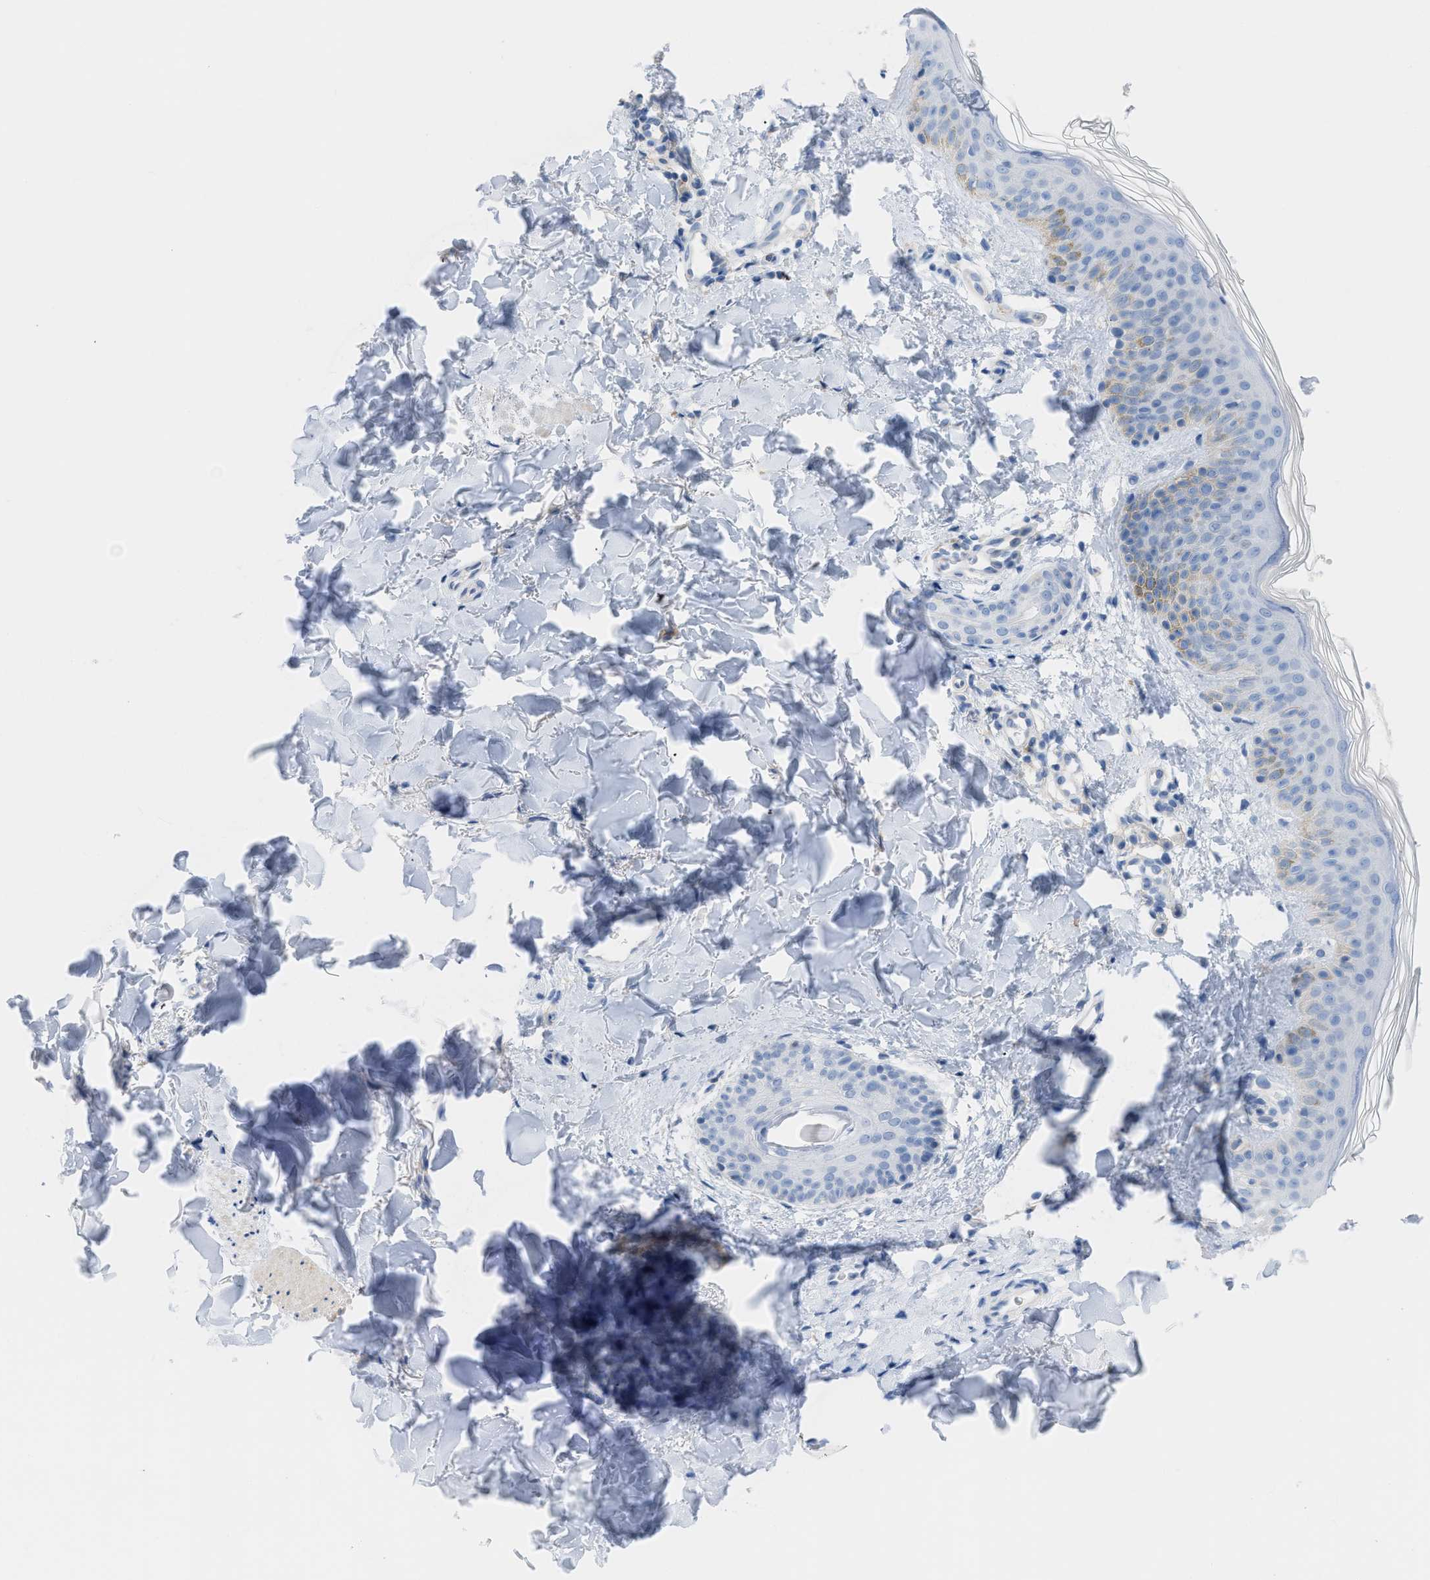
{"staining": {"intensity": "negative", "quantity": "none", "location": "none"}, "tissue": "skin", "cell_type": "Fibroblasts", "image_type": "normal", "snomed": [{"axis": "morphology", "description": "Normal tissue, NOS"}, {"axis": "topography", "description": "Skin"}], "caption": "An immunohistochemistry (IHC) micrograph of unremarkable skin is shown. There is no staining in fibroblasts of skin. (Immunohistochemistry (ihc), brightfield microscopy, high magnification).", "gene": "SLC3A2", "patient": {"sex": "male", "age": 40}}